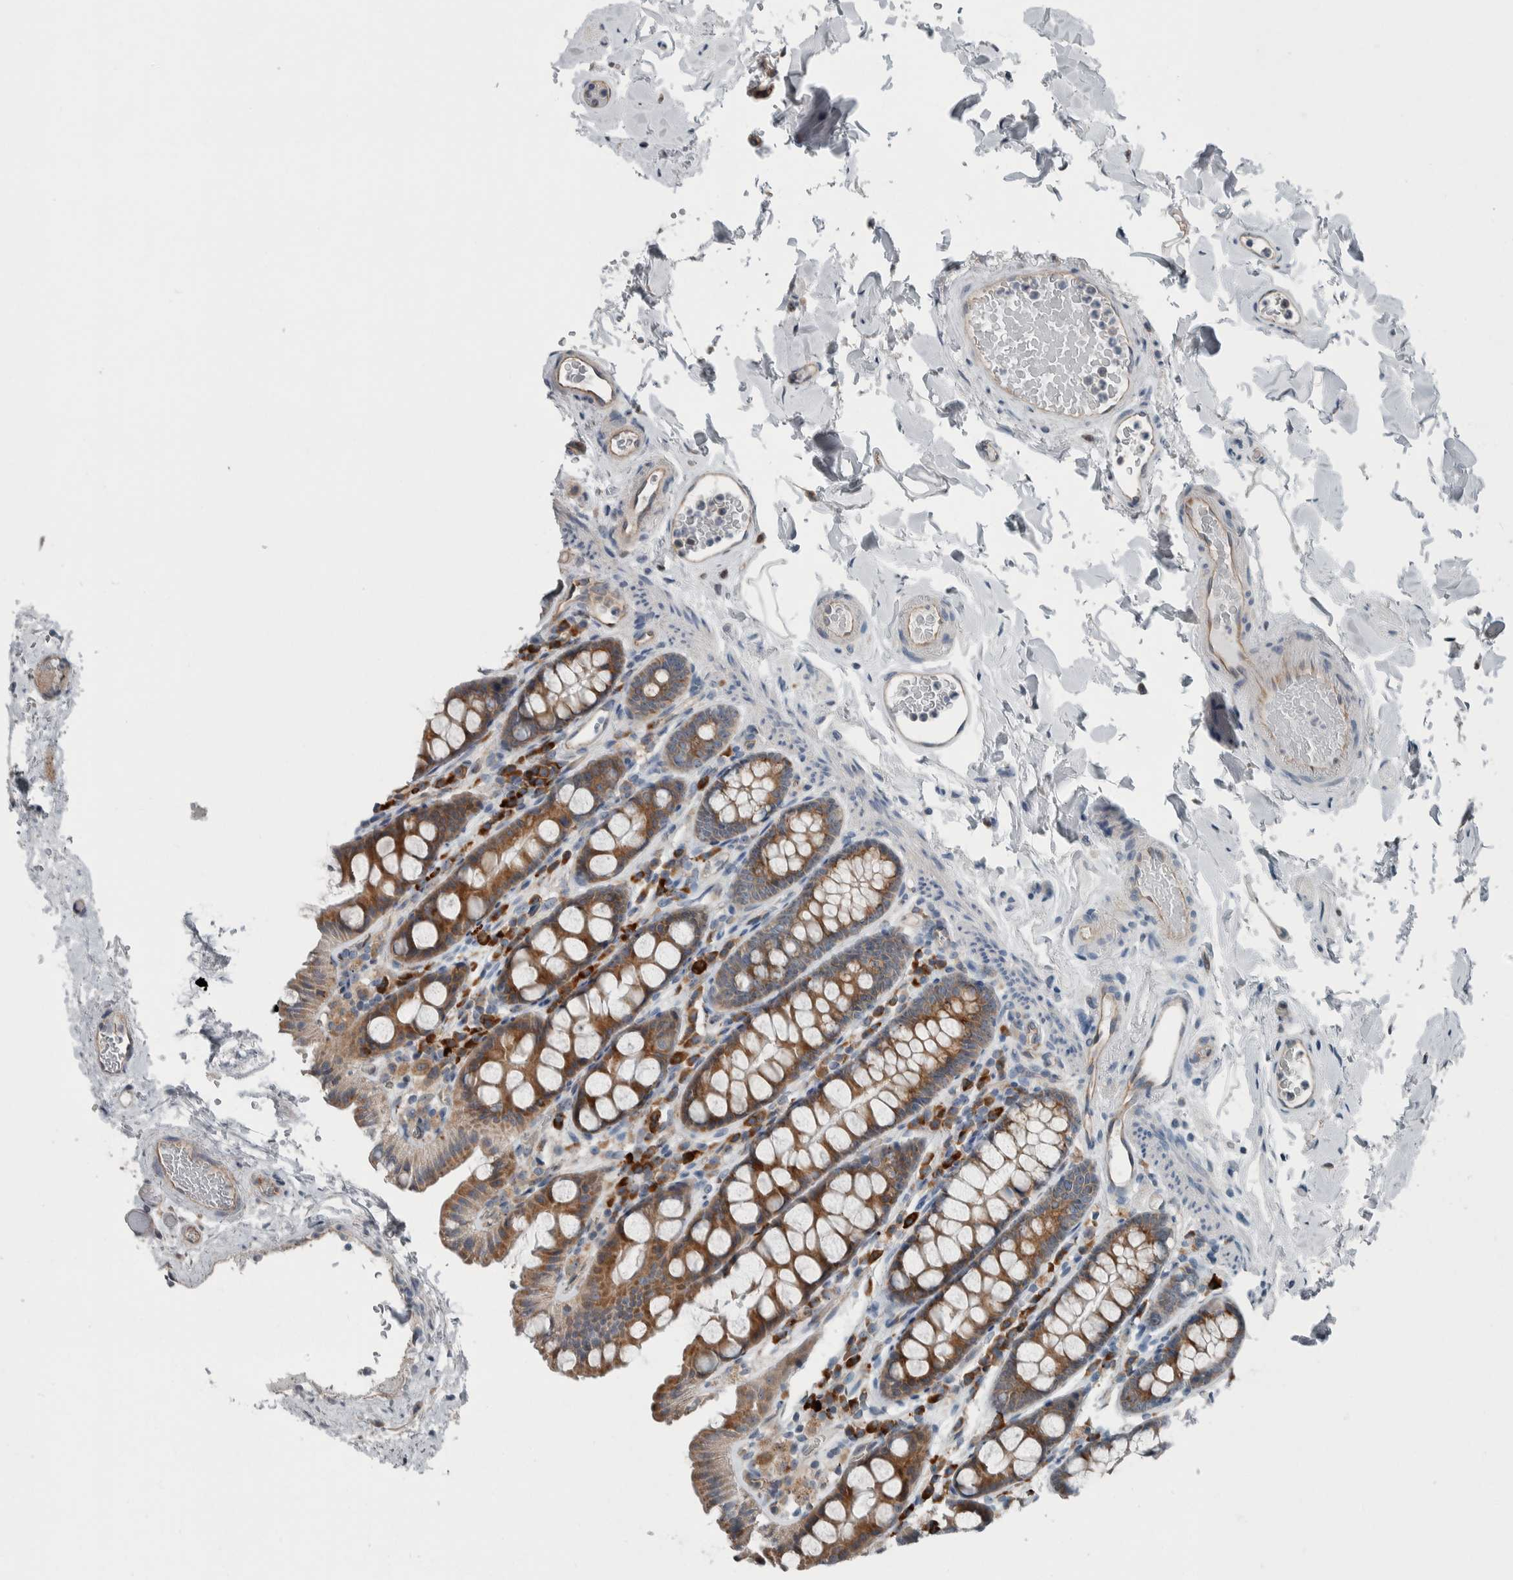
{"staining": {"intensity": "weak", "quantity": ">75%", "location": "cytoplasmic/membranous"}, "tissue": "colon", "cell_type": "Endothelial cells", "image_type": "normal", "snomed": [{"axis": "morphology", "description": "Normal tissue, NOS"}, {"axis": "topography", "description": "Colon"}, {"axis": "topography", "description": "Peripheral nerve tissue"}], "caption": "Immunohistochemistry photomicrograph of unremarkable human colon stained for a protein (brown), which reveals low levels of weak cytoplasmic/membranous expression in approximately >75% of endothelial cells.", "gene": "USP25", "patient": {"sex": "female", "age": 61}}